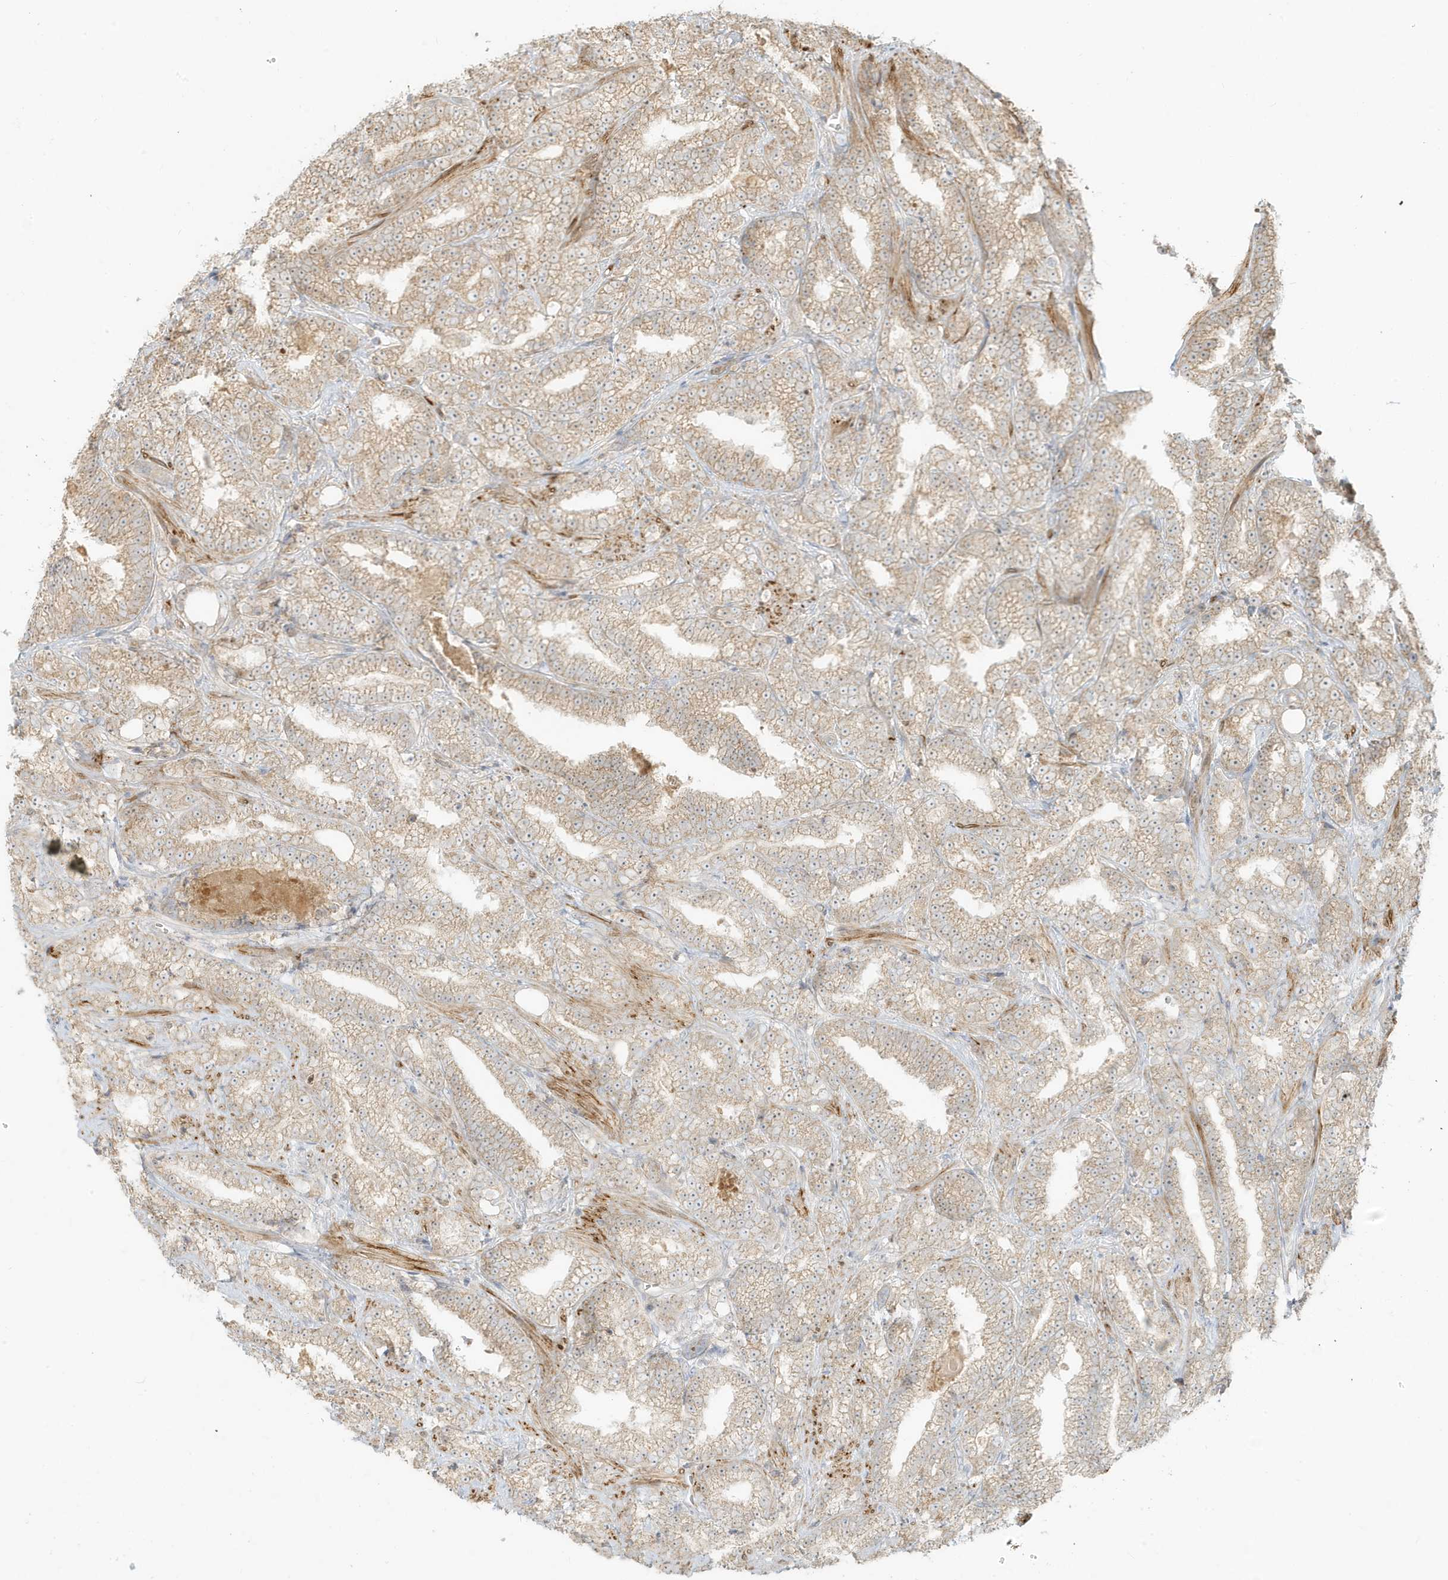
{"staining": {"intensity": "strong", "quantity": "25%-75%", "location": "cytoplasmic/membranous"}, "tissue": "prostate cancer", "cell_type": "Tumor cells", "image_type": "cancer", "snomed": [{"axis": "morphology", "description": "Adenocarcinoma, High grade"}, {"axis": "topography", "description": "Prostate and seminal vesicle, NOS"}], "caption": "Prostate adenocarcinoma (high-grade) stained with a protein marker reveals strong staining in tumor cells.", "gene": "MCOLN1", "patient": {"sex": "male", "age": 67}}